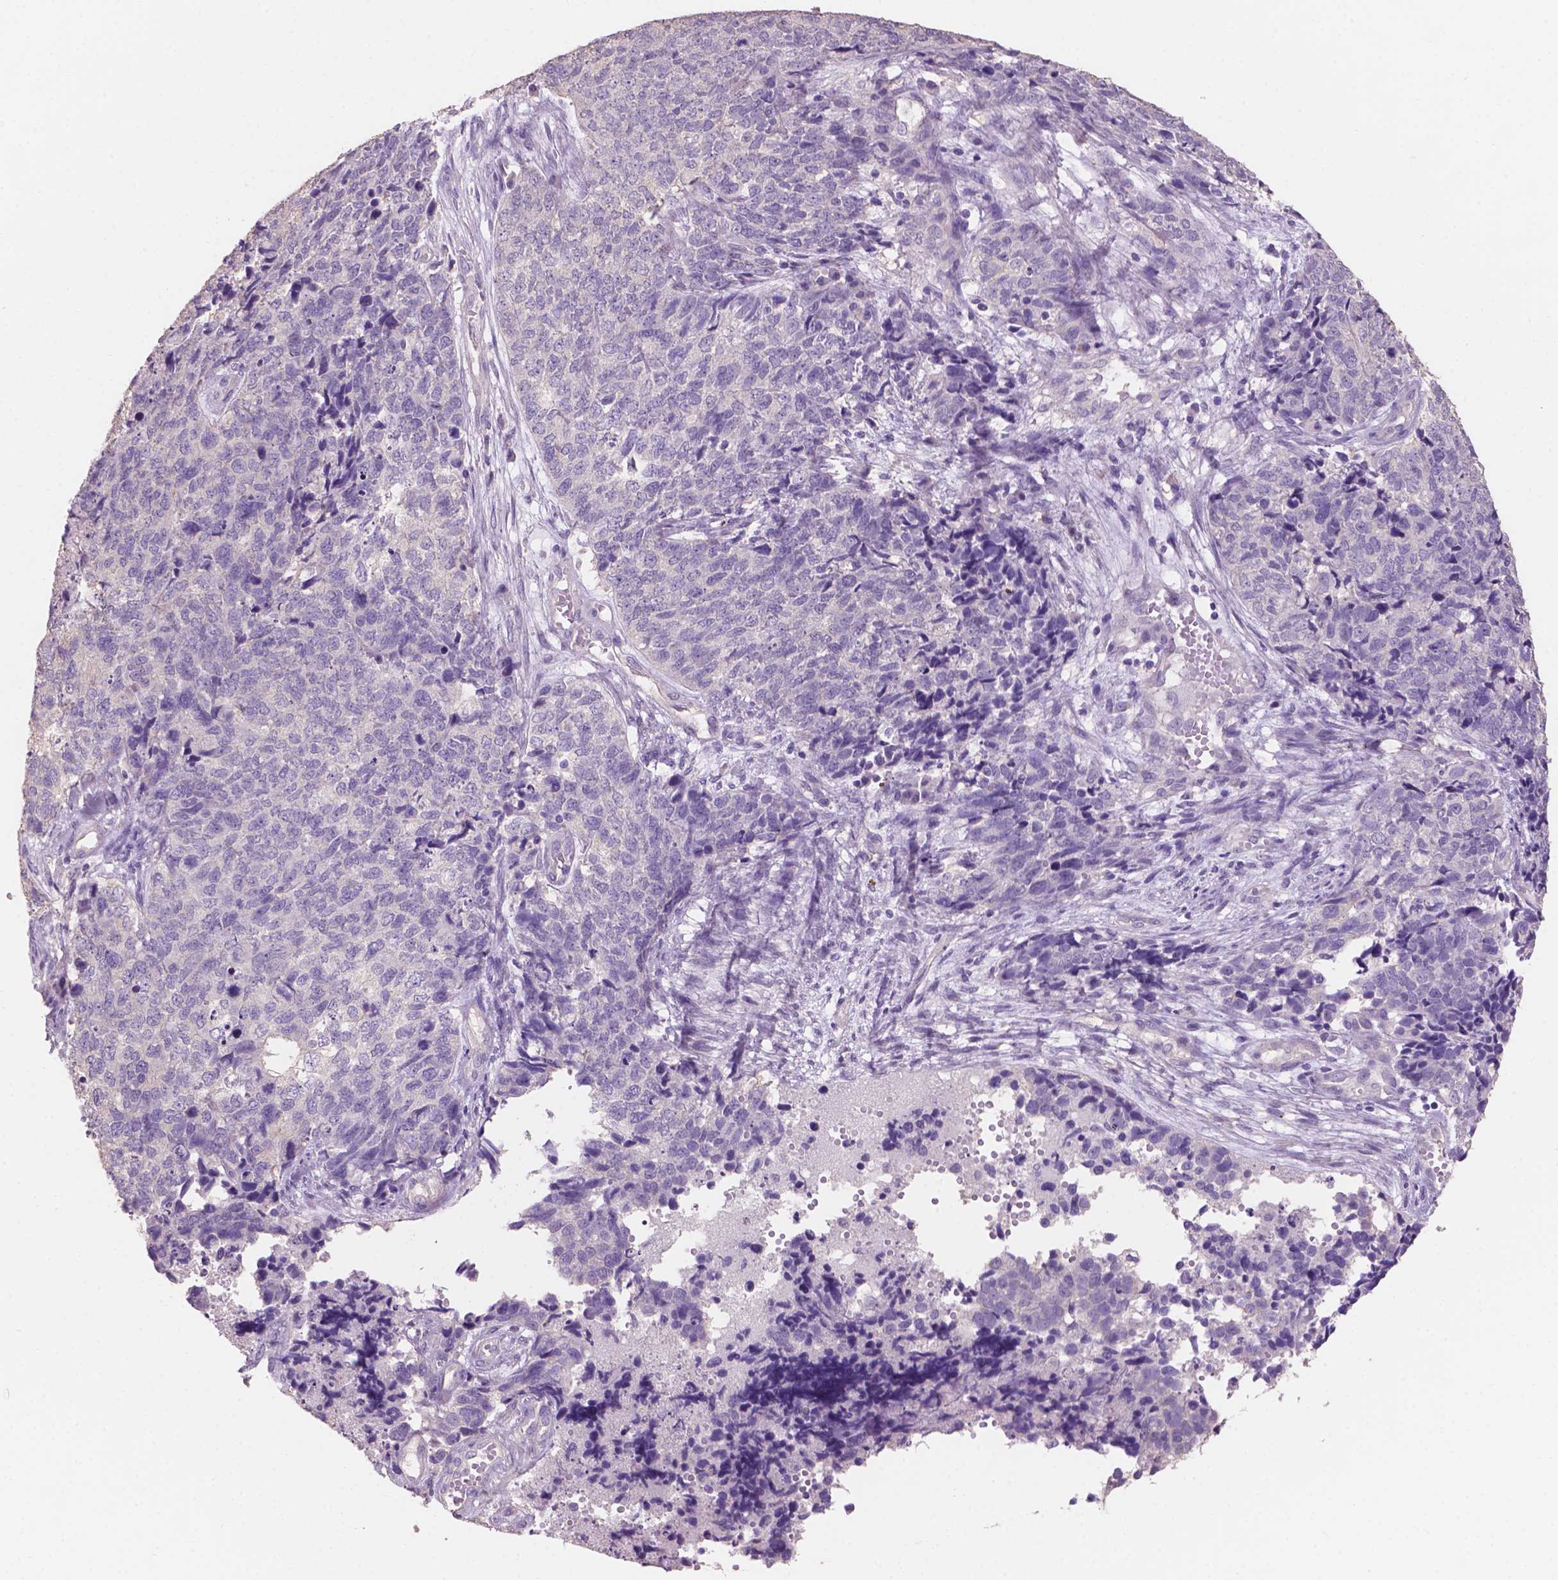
{"staining": {"intensity": "negative", "quantity": "none", "location": "none"}, "tissue": "cervical cancer", "cell_type": "Tumor cells", "image_type": "cancer", "snomed": [{"axis": "morphology", "description": "Squamous cell carcinoma, NOS"}, {"axis": "topography", "description": "Cervix"}], "caption": "IHC image of human cervical cancer stained for a protein (brown), which reveals no positivity in tumor cells.", "gene": "SBSN", "patient": {"sex": "female", "age": 63}}